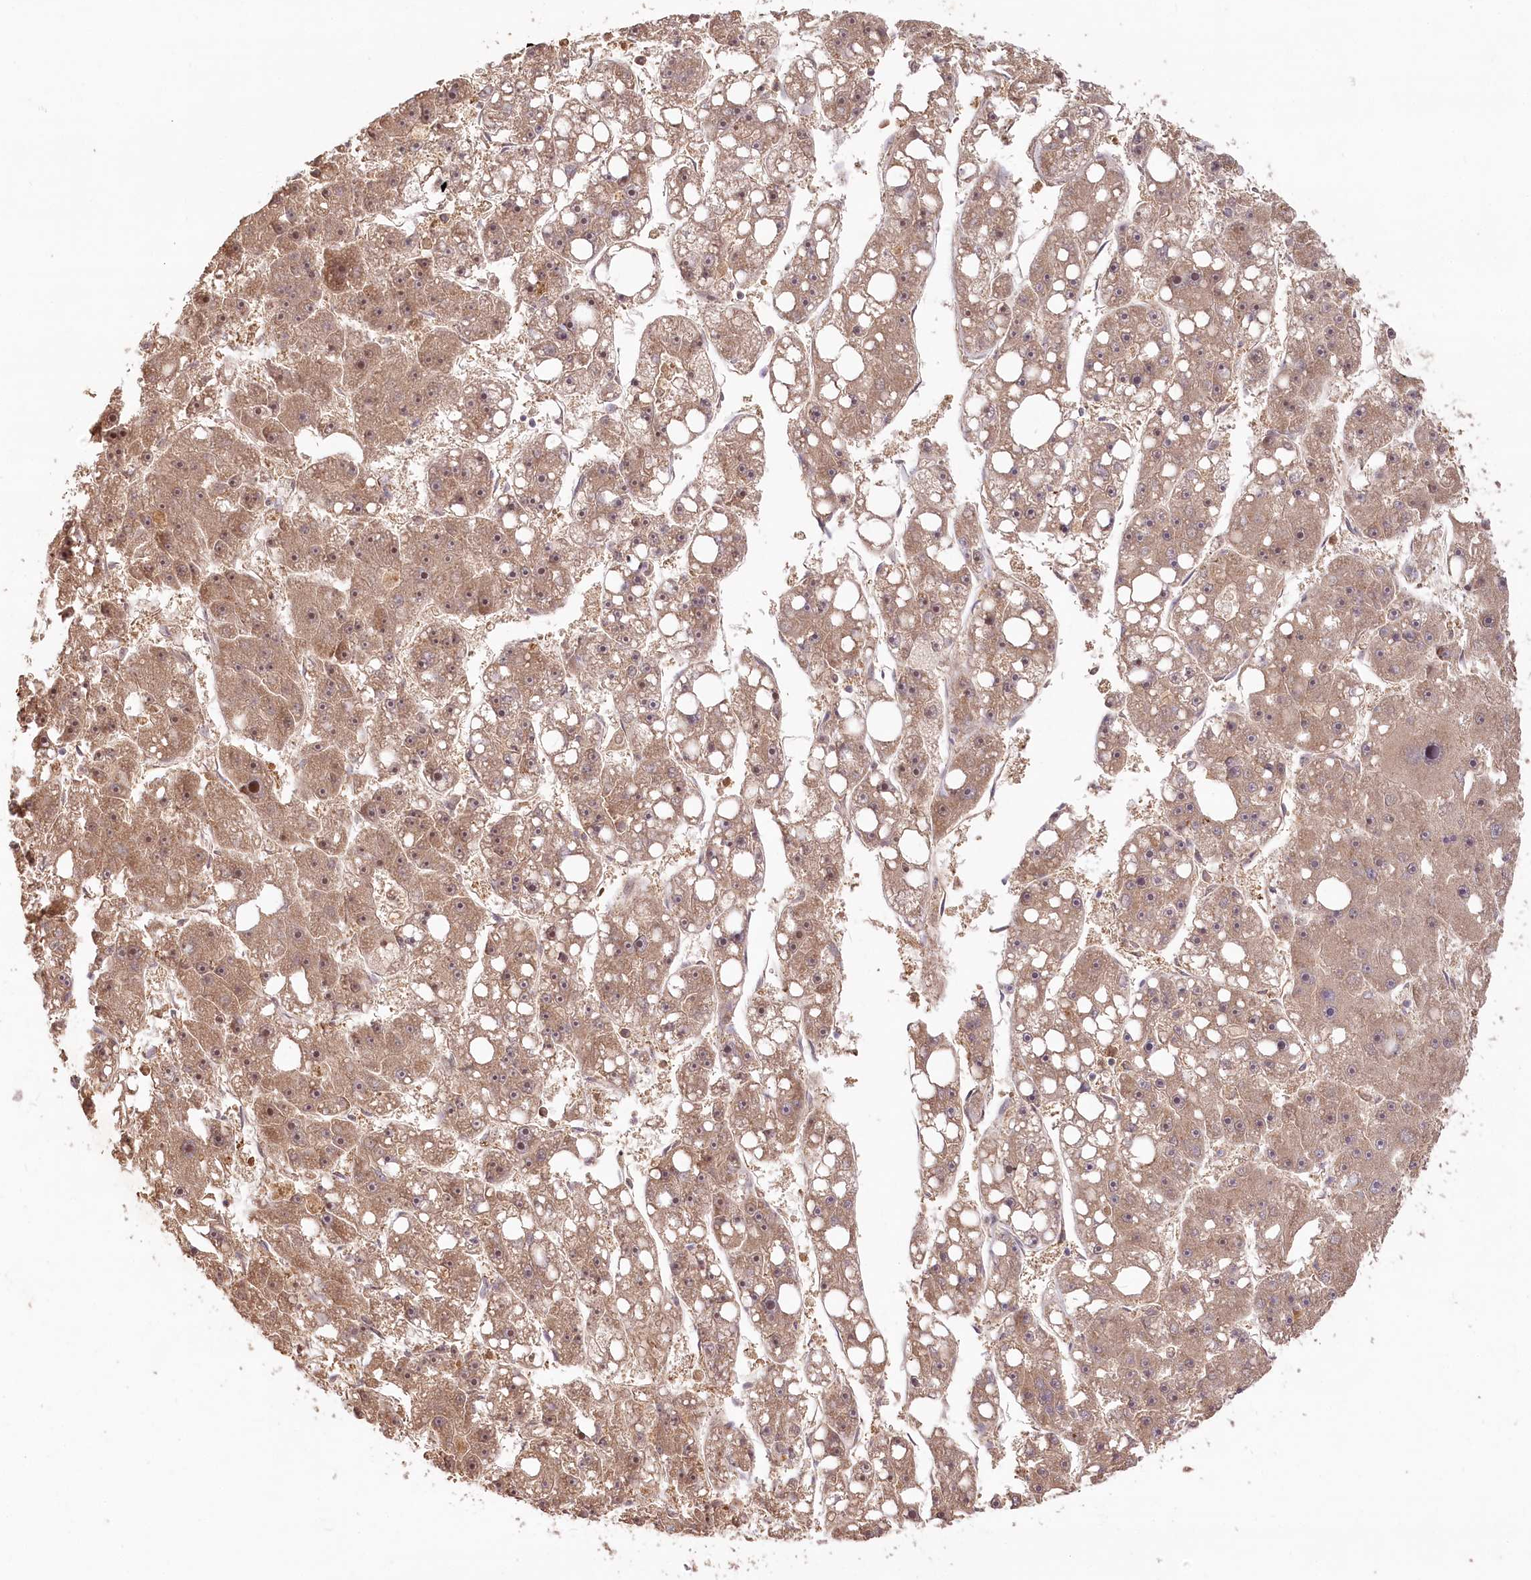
{"staining": {"intensity": "weak", "quantity": ">75%", "location": "cytoplasmic/membranous"}, "tissue": "liver cancer", "cell_type": "Tumor cells", "image_type": "cancer", "snomed": [{"axis": "morphology", "description": "Carcinoma, Hepatocellular, NOS"}, {"axis": "topography", "description": "Liver"}], "caption": "Tumor cells demonstrate weak cytoplasmic/membranous expression in approximately >75% of cells in liver cancer (hepatocellular carcinoma). (DAB IHC, brown staining for protein, blue staining for nuclei).", "gene": "IRAK1BP1", "patient": {"sex": "female", "age": 61}}